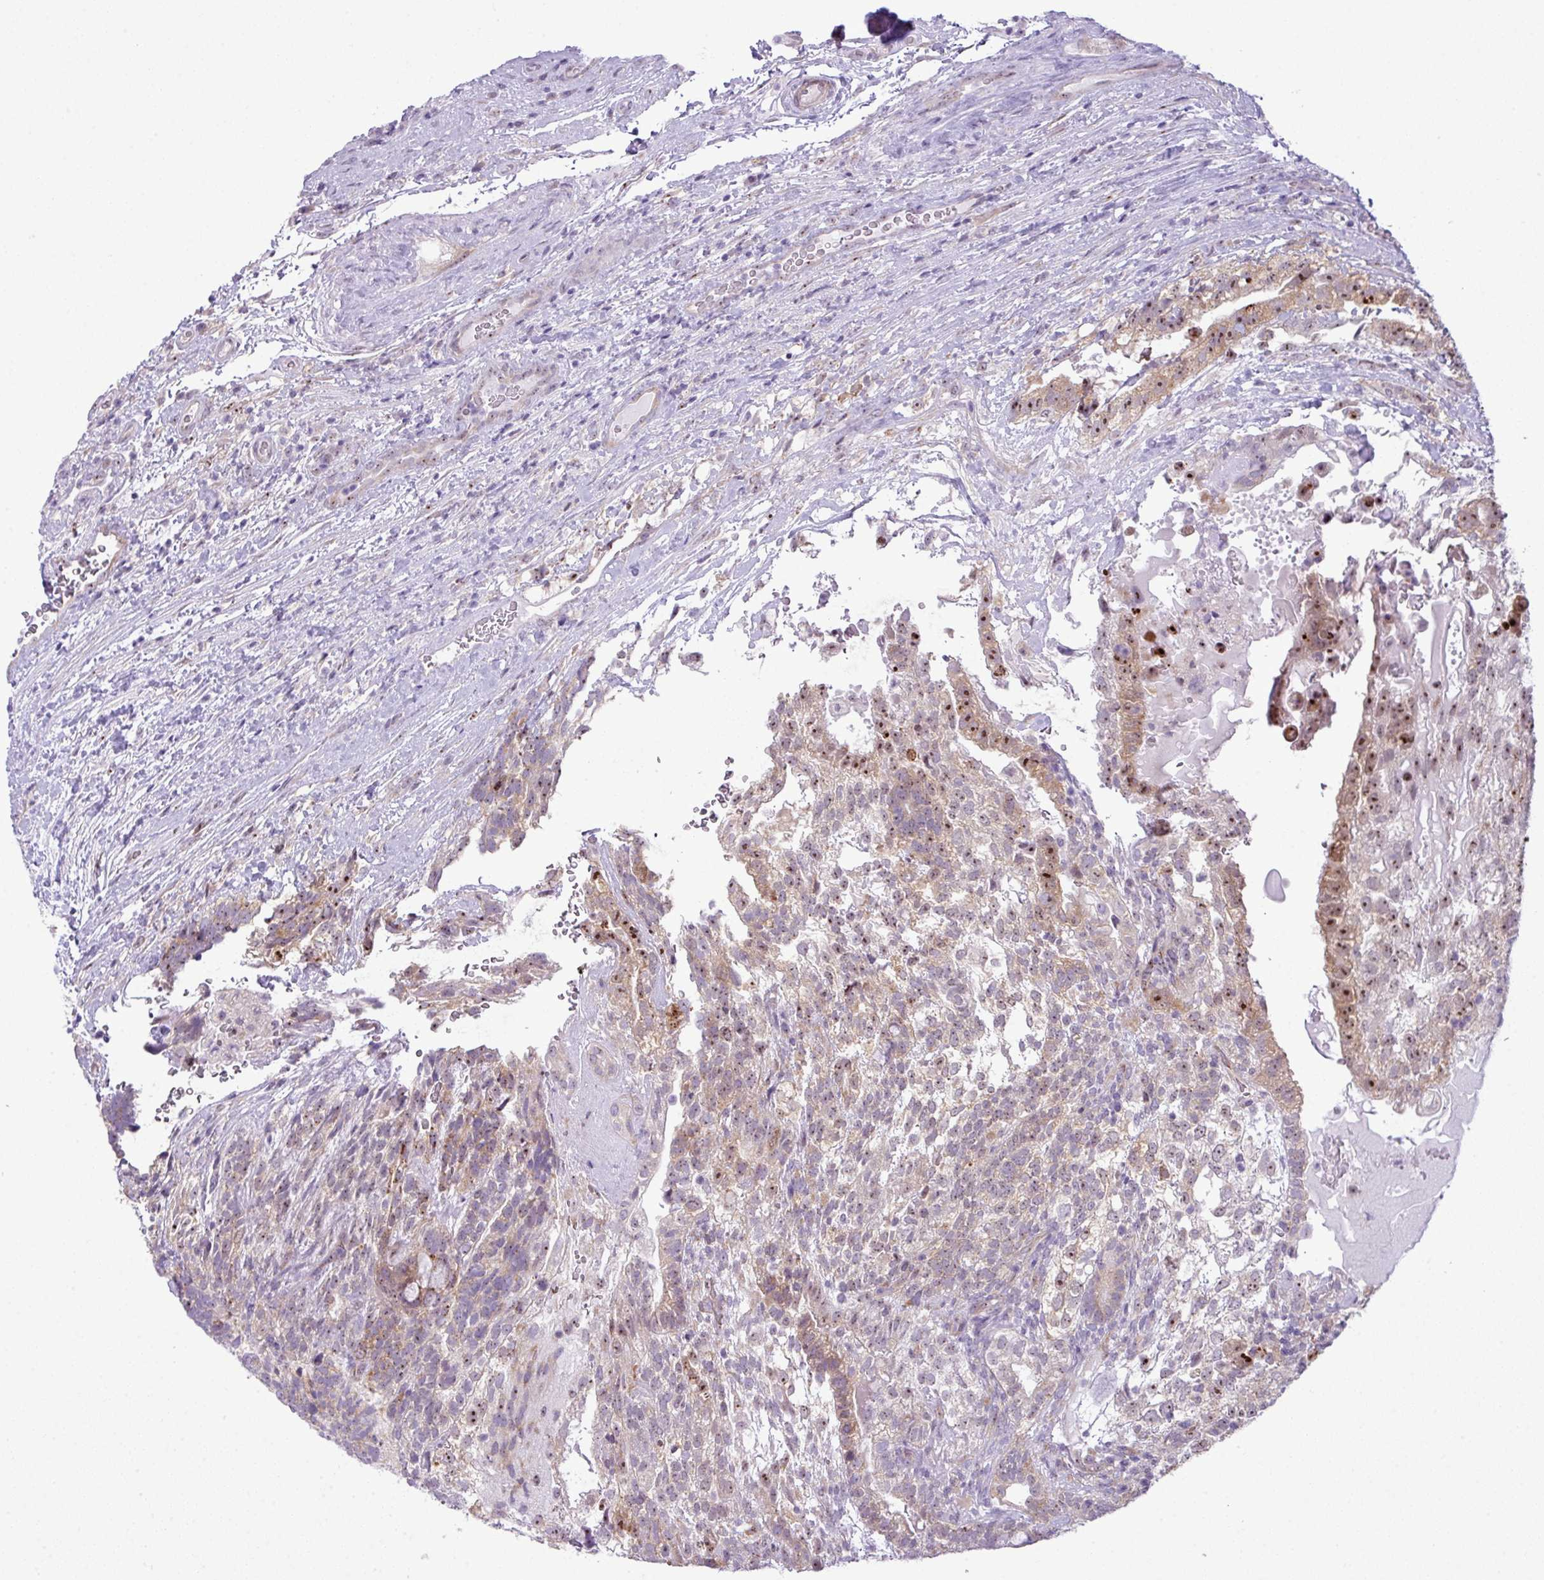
{"staining": {"intensity": "strong", "quantity": "<25%", "location": "nuclear"}, "tissue": "testis cancer", "cell_type": "Tumor cells", "image_type": "cancer", "snomed": [{"axis": "morphology", "description": "Seminoma, NOS"}, {"axis": "morphology", "description": "Carcinoma, Embryonal, NOS"}, {"axis": "topography", "description": "Testis"}], "caption": "The image reveals staining of testis cancer, revealing strong nuclear protein expression (brown color) within tumor cells.", "gene": "MAK16", "patient": {"sex": "male", "age": 41}}